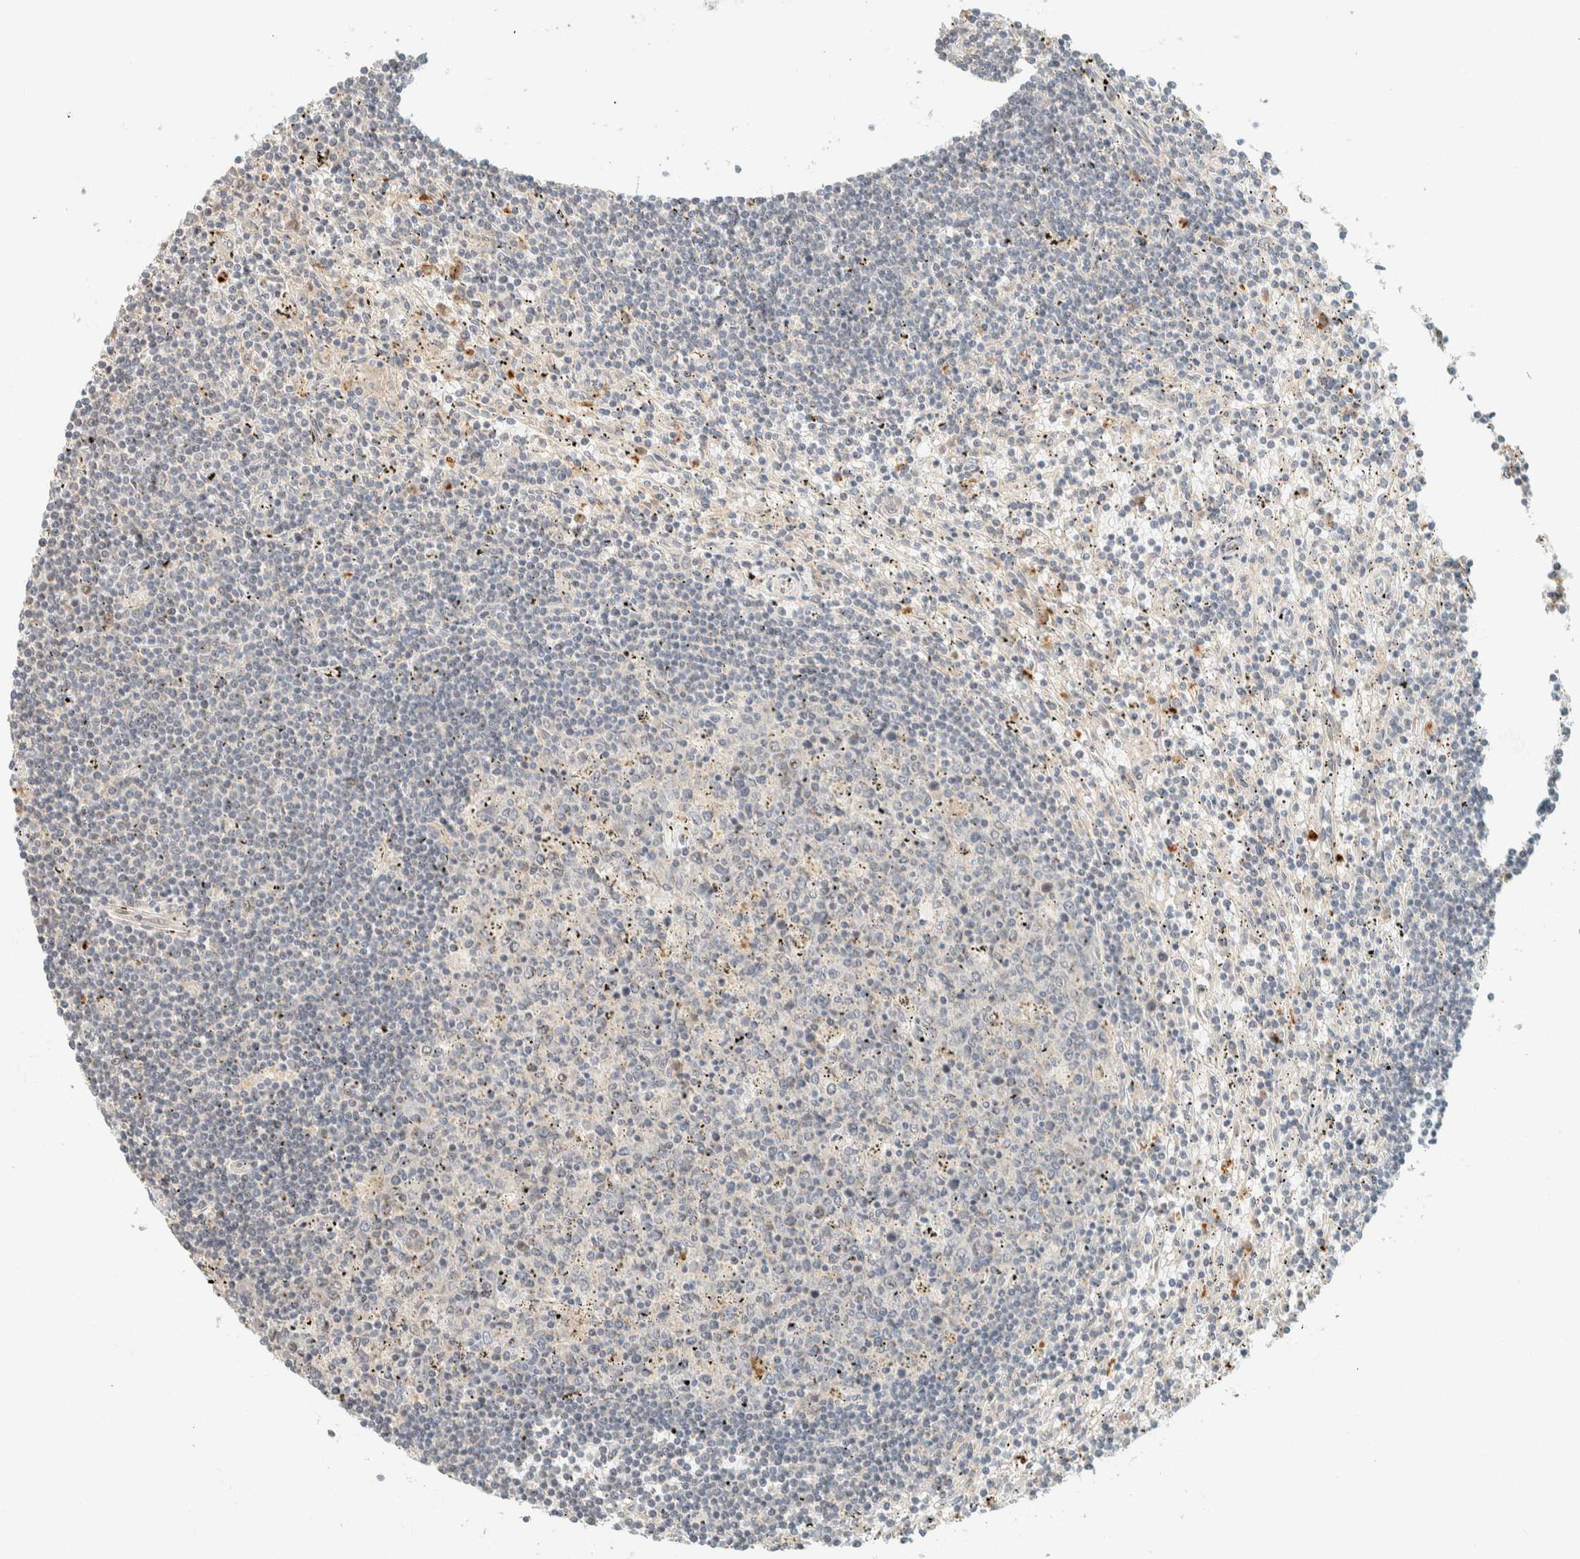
{"staining": {"intensity": "negative", "quantity": "none", "location": "none"}, "tissue": "lymphoma", "cell_type": "Tumor cells", "image_type": "cancer", "snomed": [{"axis": "morphology", "description": "Malignant lymphoma, non-Hodgkin's type, Low grade"}, {"axis": "topography", "description": "Spleen"}], "caption": "Immunohistochemical staining of malignant lymphoma, non-Hodgkin's type (low-grade) reveals no significant positivity in tumor cells.", "gene": "CCDC171", "patient": {"sex": "male", "age": 76}}